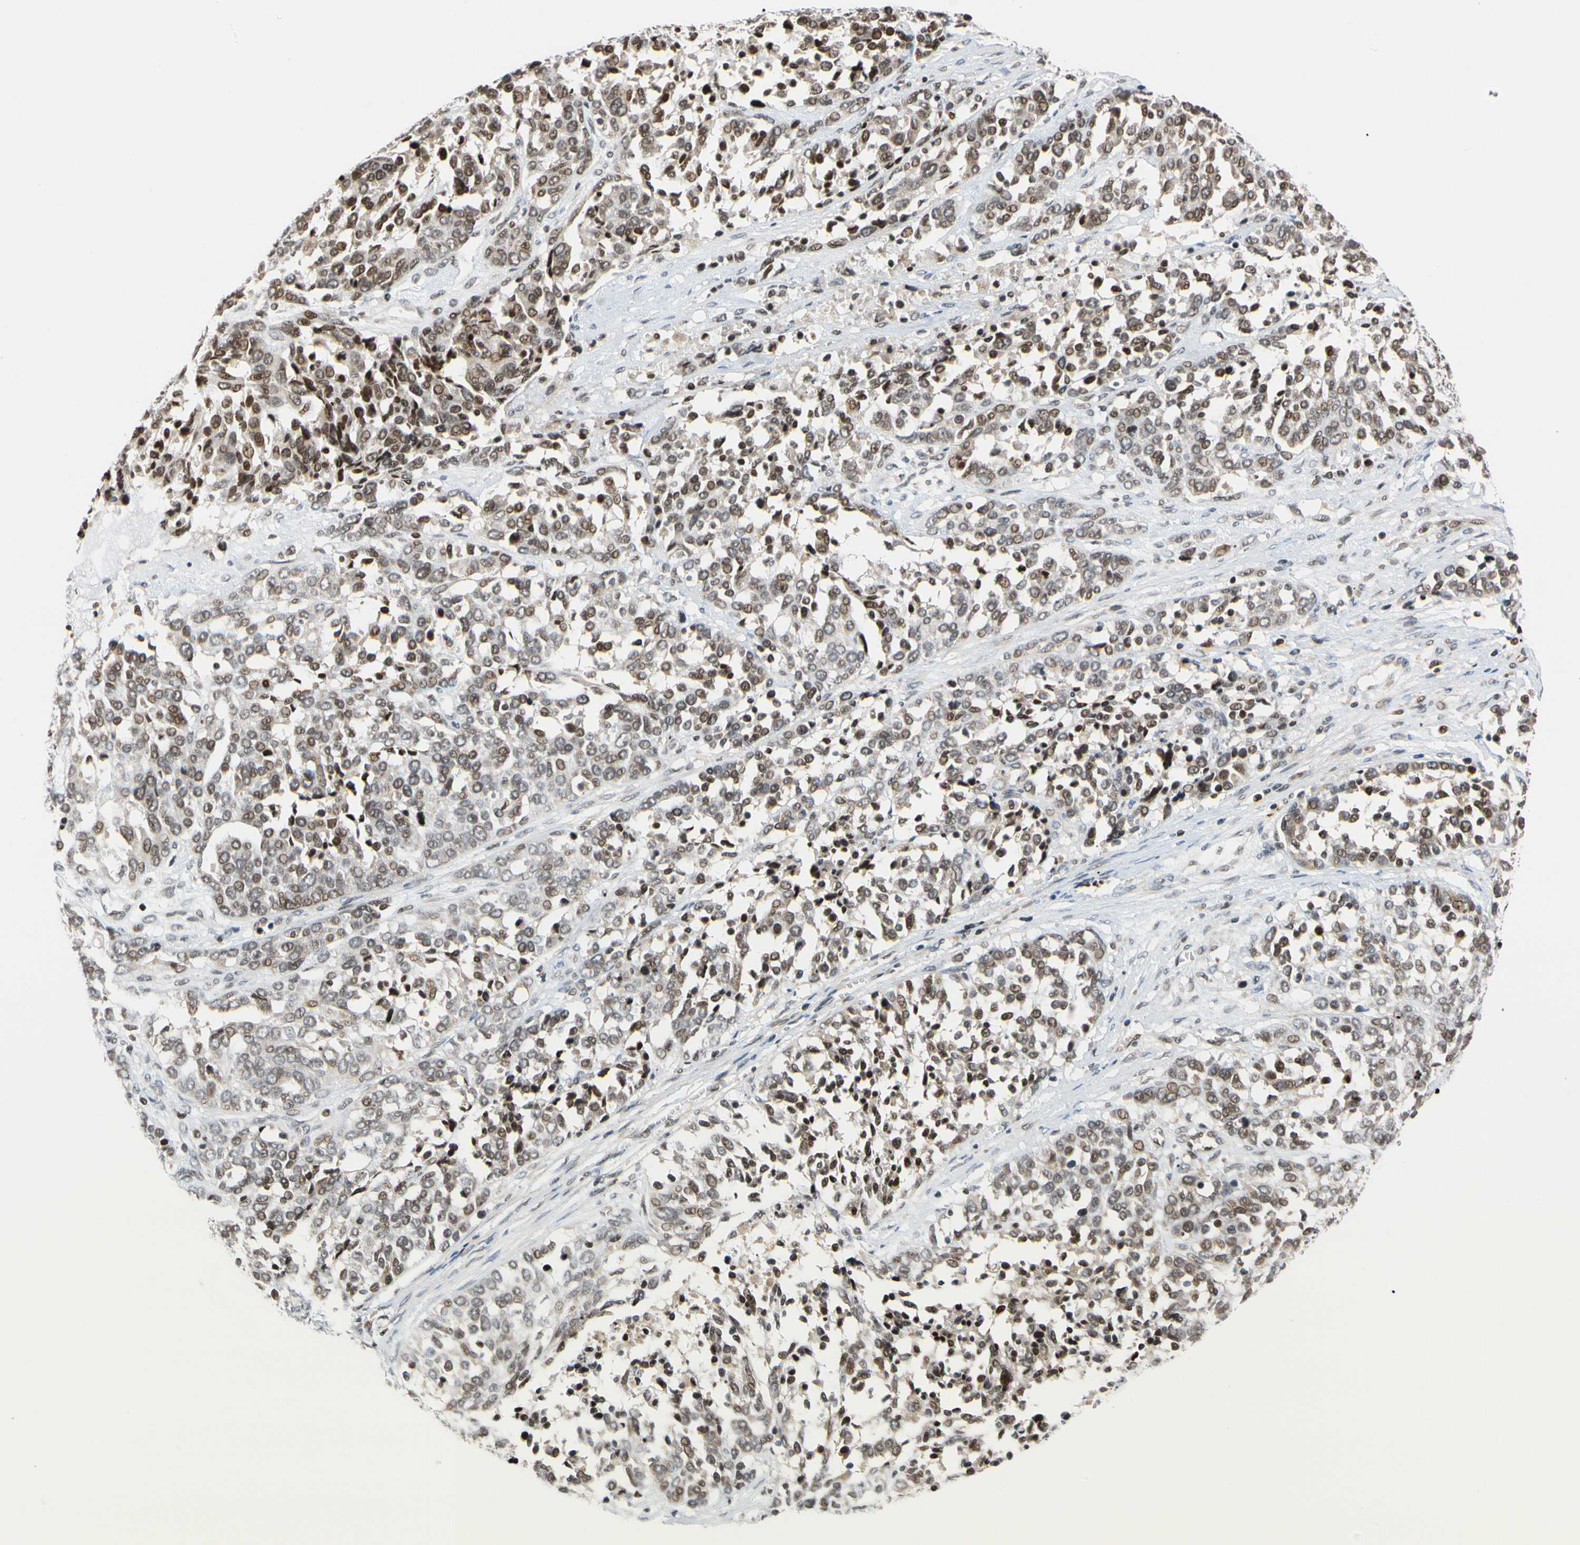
{"staining": {"intensity": "moderate", "quantity": ">75%", "location": "nuclear"}, "tissue": "ovarian cancer", "cell_type": "Tumor cells", "image_type": "cancer", "snomed": [{"axis": "morphology", "description": "Cystadenocarcinoma, serous, NOS"}, {"axis": "topography", "description": "Ovary"}], "caption": "An image showing moderate nuclear positivity in about >75% of tumor cells in ovarian cancer, as visualized by brown immunohistochemical staining.", "gene": "CDK7", "patient": {"sex": "female", "age": 44}}